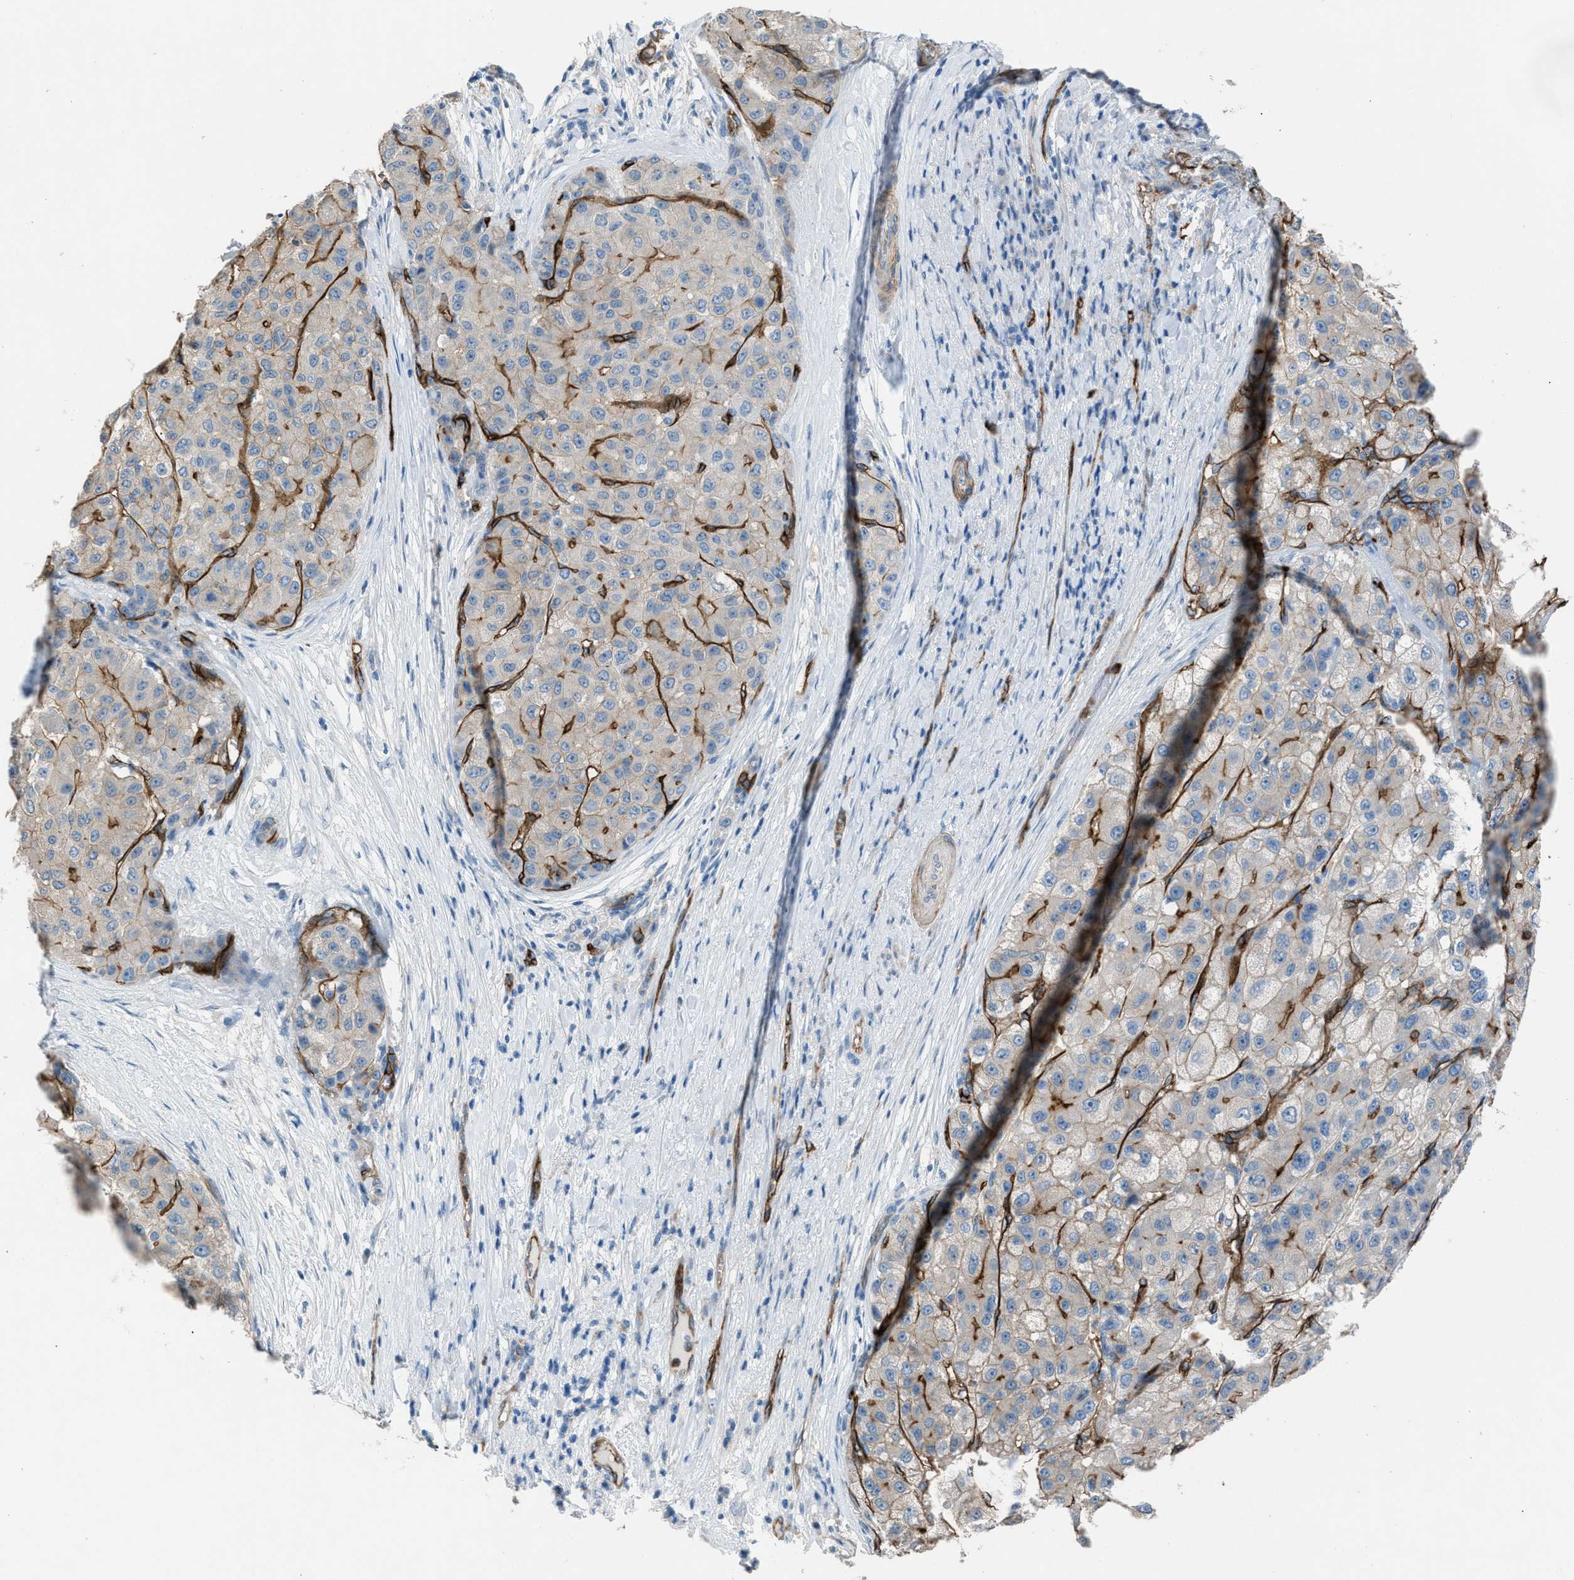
{"staining": {"intensity": "moderate", "quantity": "25%-75%", "location": "cytoplasmic/membranous"}, "tissue": "liver cancer", "cell_type": "Tumor cells", "image_type": "cancer", "snomed": [{"axis": "morphology", "description": "Carcinoma, Hepatocellular, NOS"}, {"axis": "topography", "description": "Liver"}], "caption": "Liver cancer (hepatocellular carcinoma) stained with a brown dye displays moderate cytoplasmic/membranous positive positivity in approximately 25%-75% of tumor cells.", "gene": "DYSF", "patient": {"sex": "male", "age": 80}}